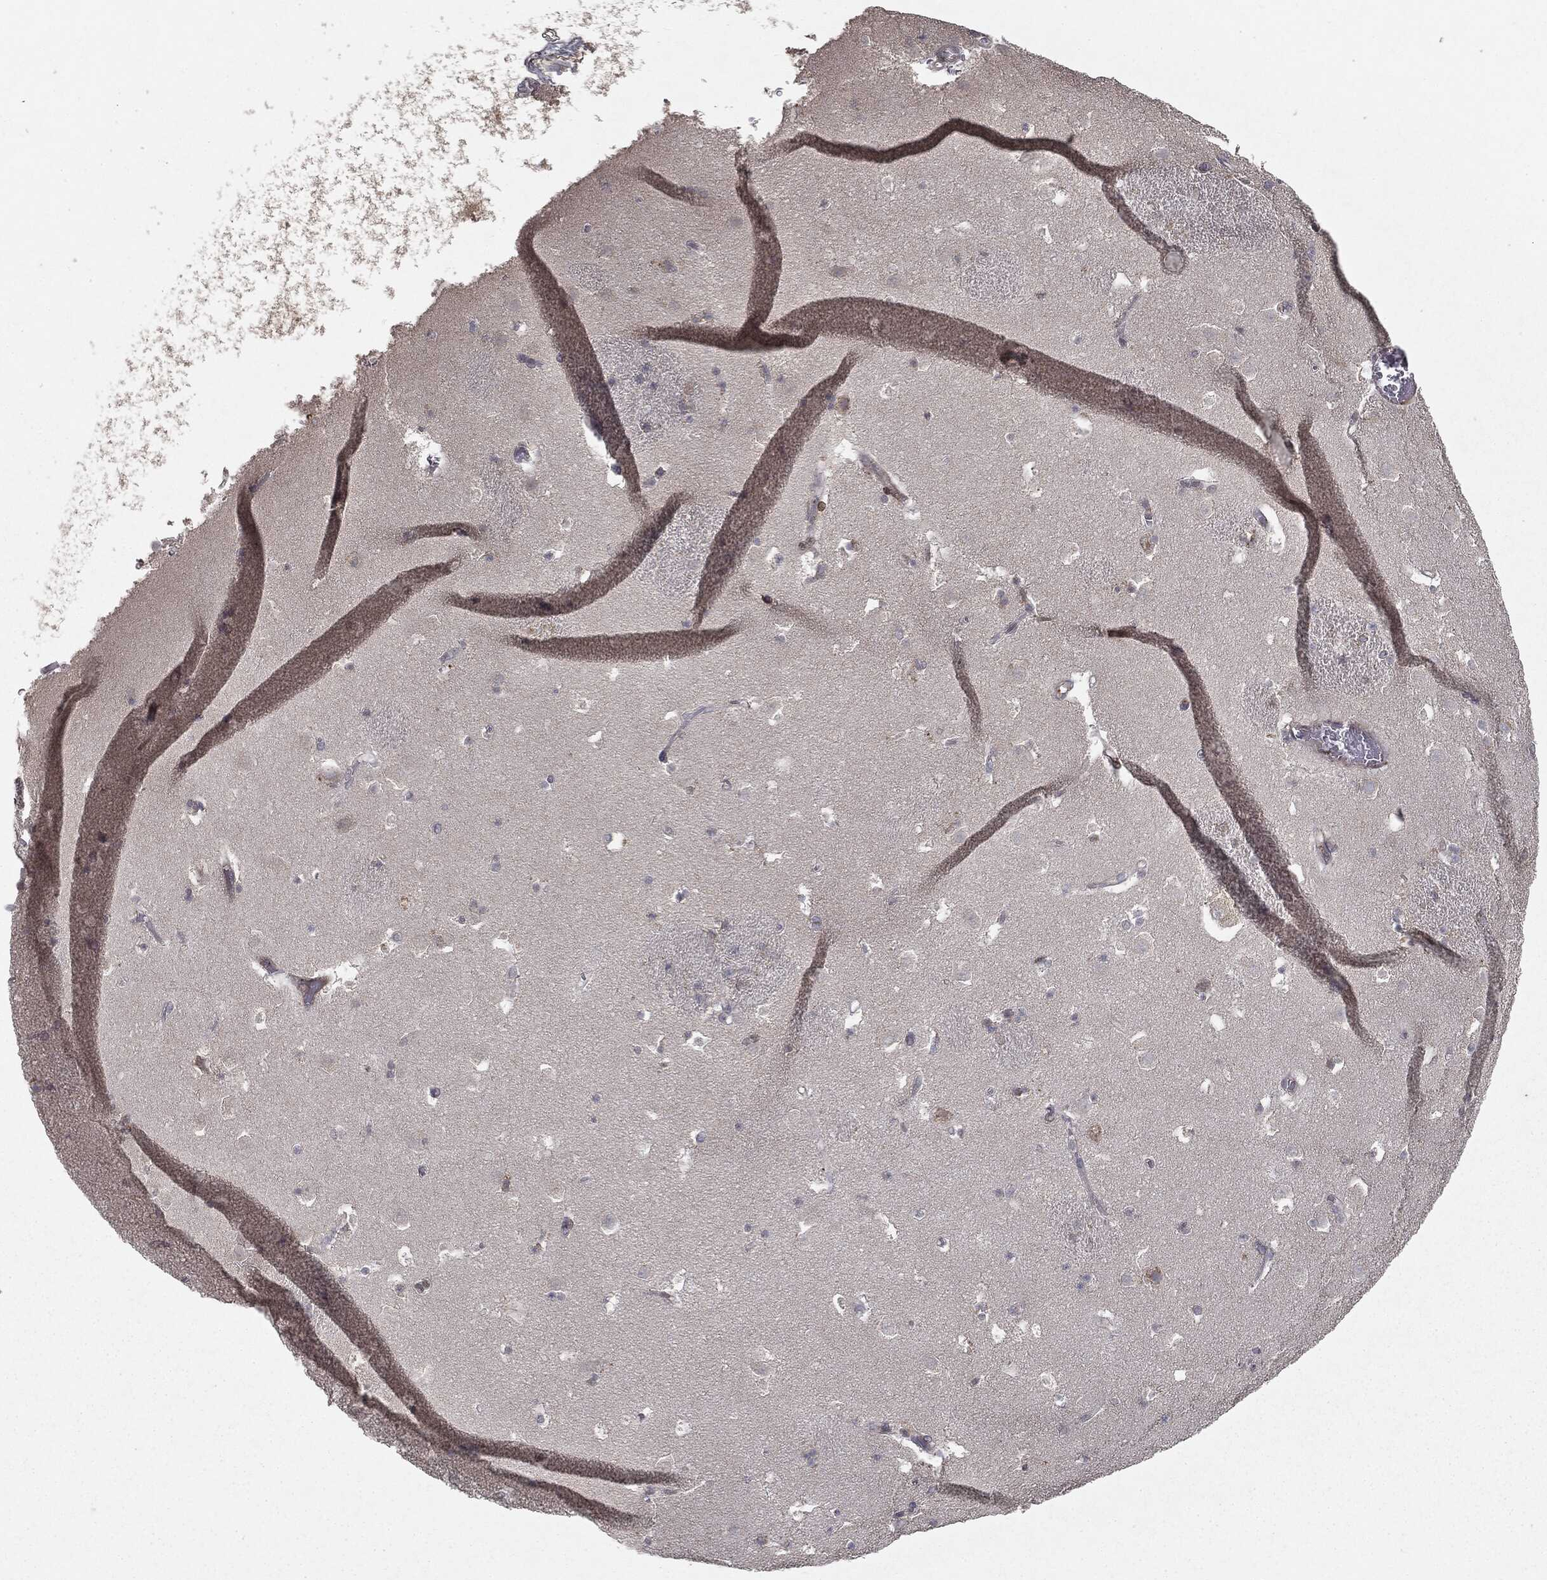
{"staining": {"intensity": "negative", "quantity": "none", "location": "none"}, "tissue": "caudate", "cell_type": "Glial cells", "image_type": "normal", "snomed": [{"axis": "morphology", "description": "Normal tissue, NOS"}, {"axis": "topography", "description": "Lateral ventricle wall"}], "caption": "DAB immunohistochemical staining of benign caudate shows no significant expression in glial cells. The staining was performed using DAB (3,3'-diaminobenzidine) to visualize the protein expression in brown, while the nuclei were stained in blue with hematoxylin (Magnification: 20x).", "gene": "CTSA", "patient": {"sex": "female", "age": 42}}